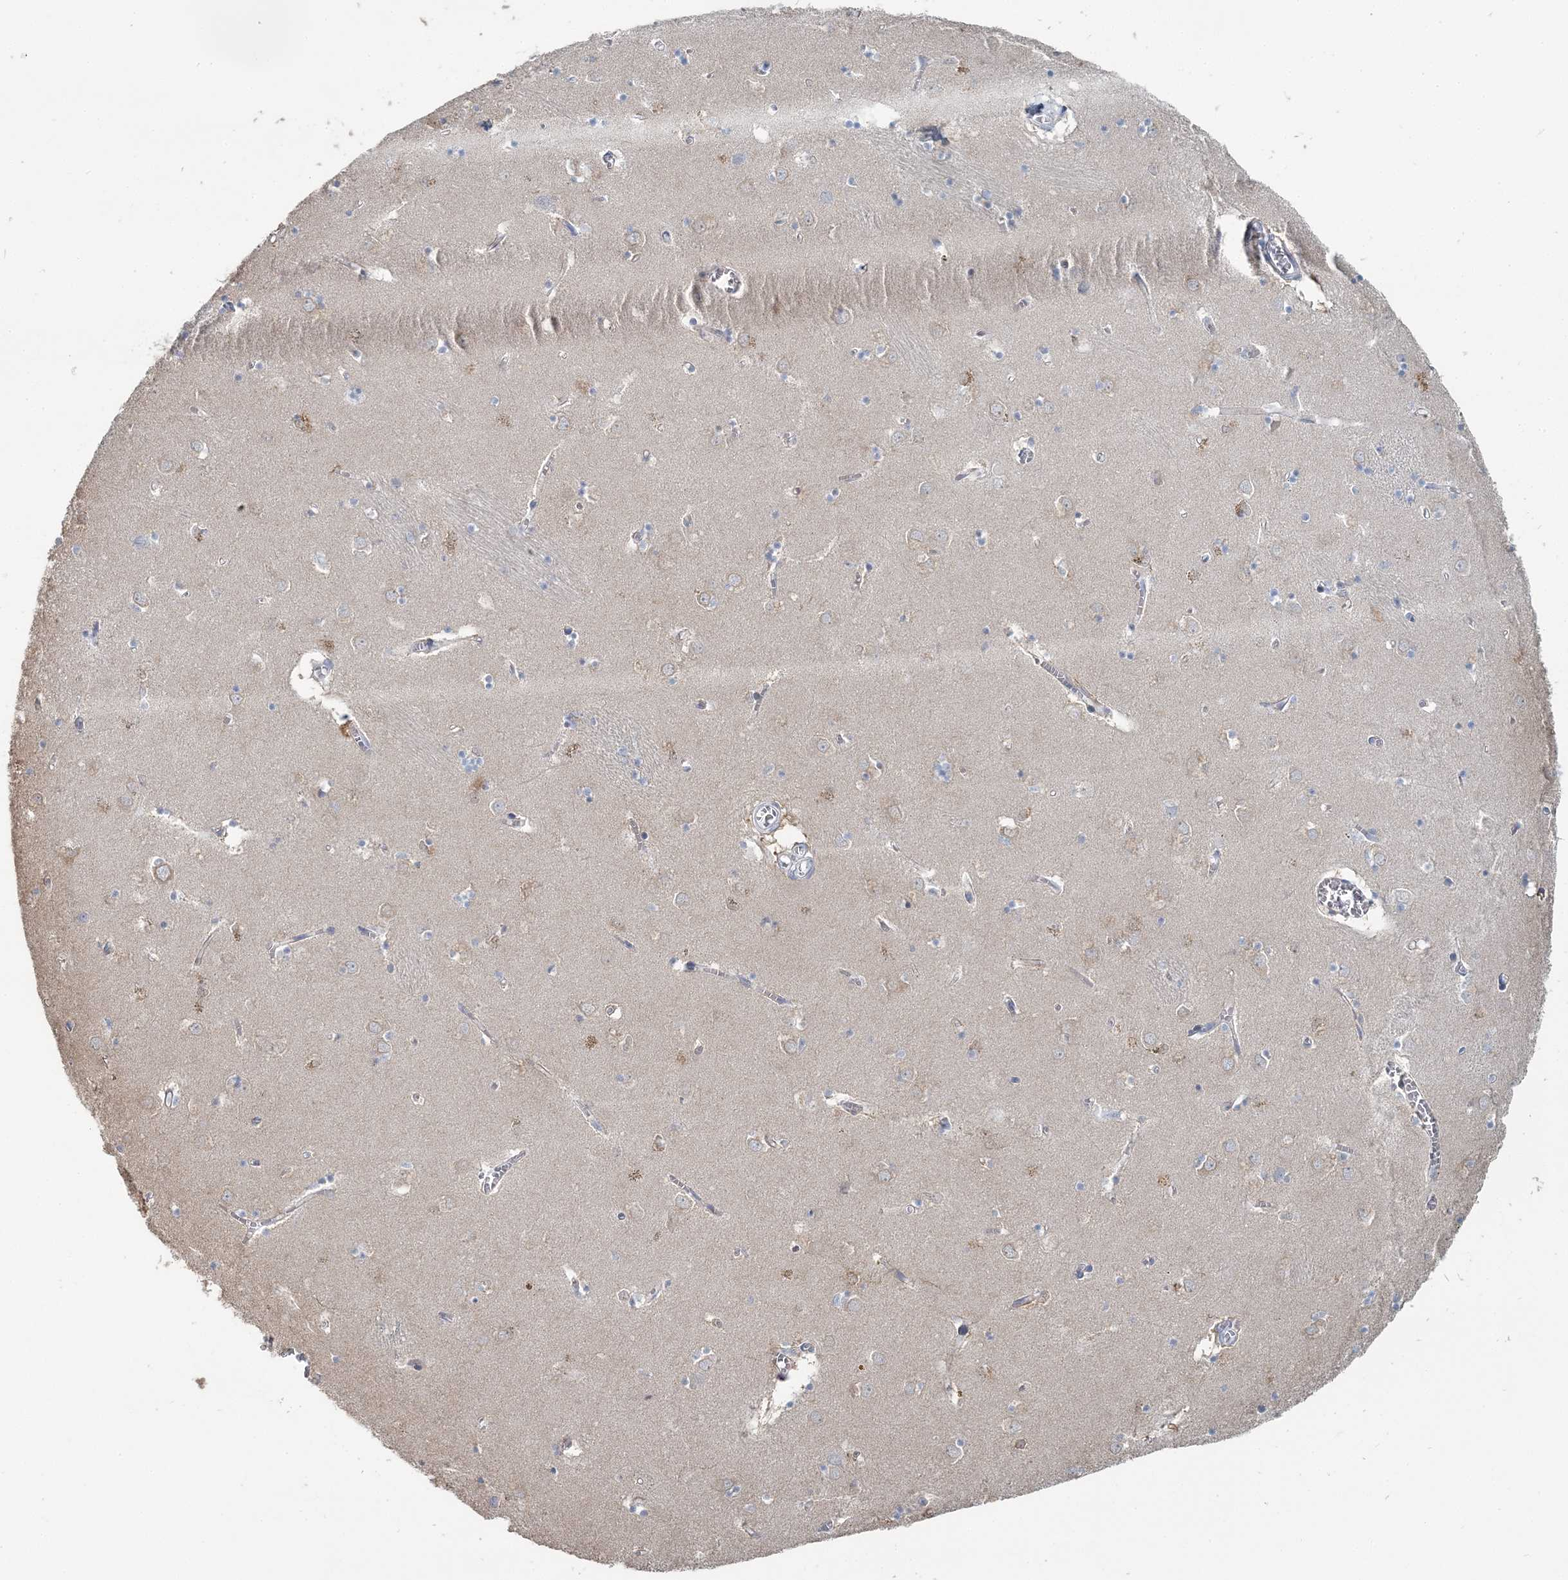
{"staining": {"intensity": "weak", "quantity": "<25%", "location": "cytoplasmic/membranous"}, "tissue": "caudate", "cell_type": "Glial cells", "image_type": "normal", "snomed": [{"axis": "morphology", "description": "Normal tissue, NOS"}, {"axis": "topography", "description": "Lateral ventricle wall"}], "caption": "The image exhibits no significant expression in glial cells of caudate. (DAB IHC with hematoxylin counter stain).", "gene": "CMBL", "patient": {"sex": "male", "age": 70}}